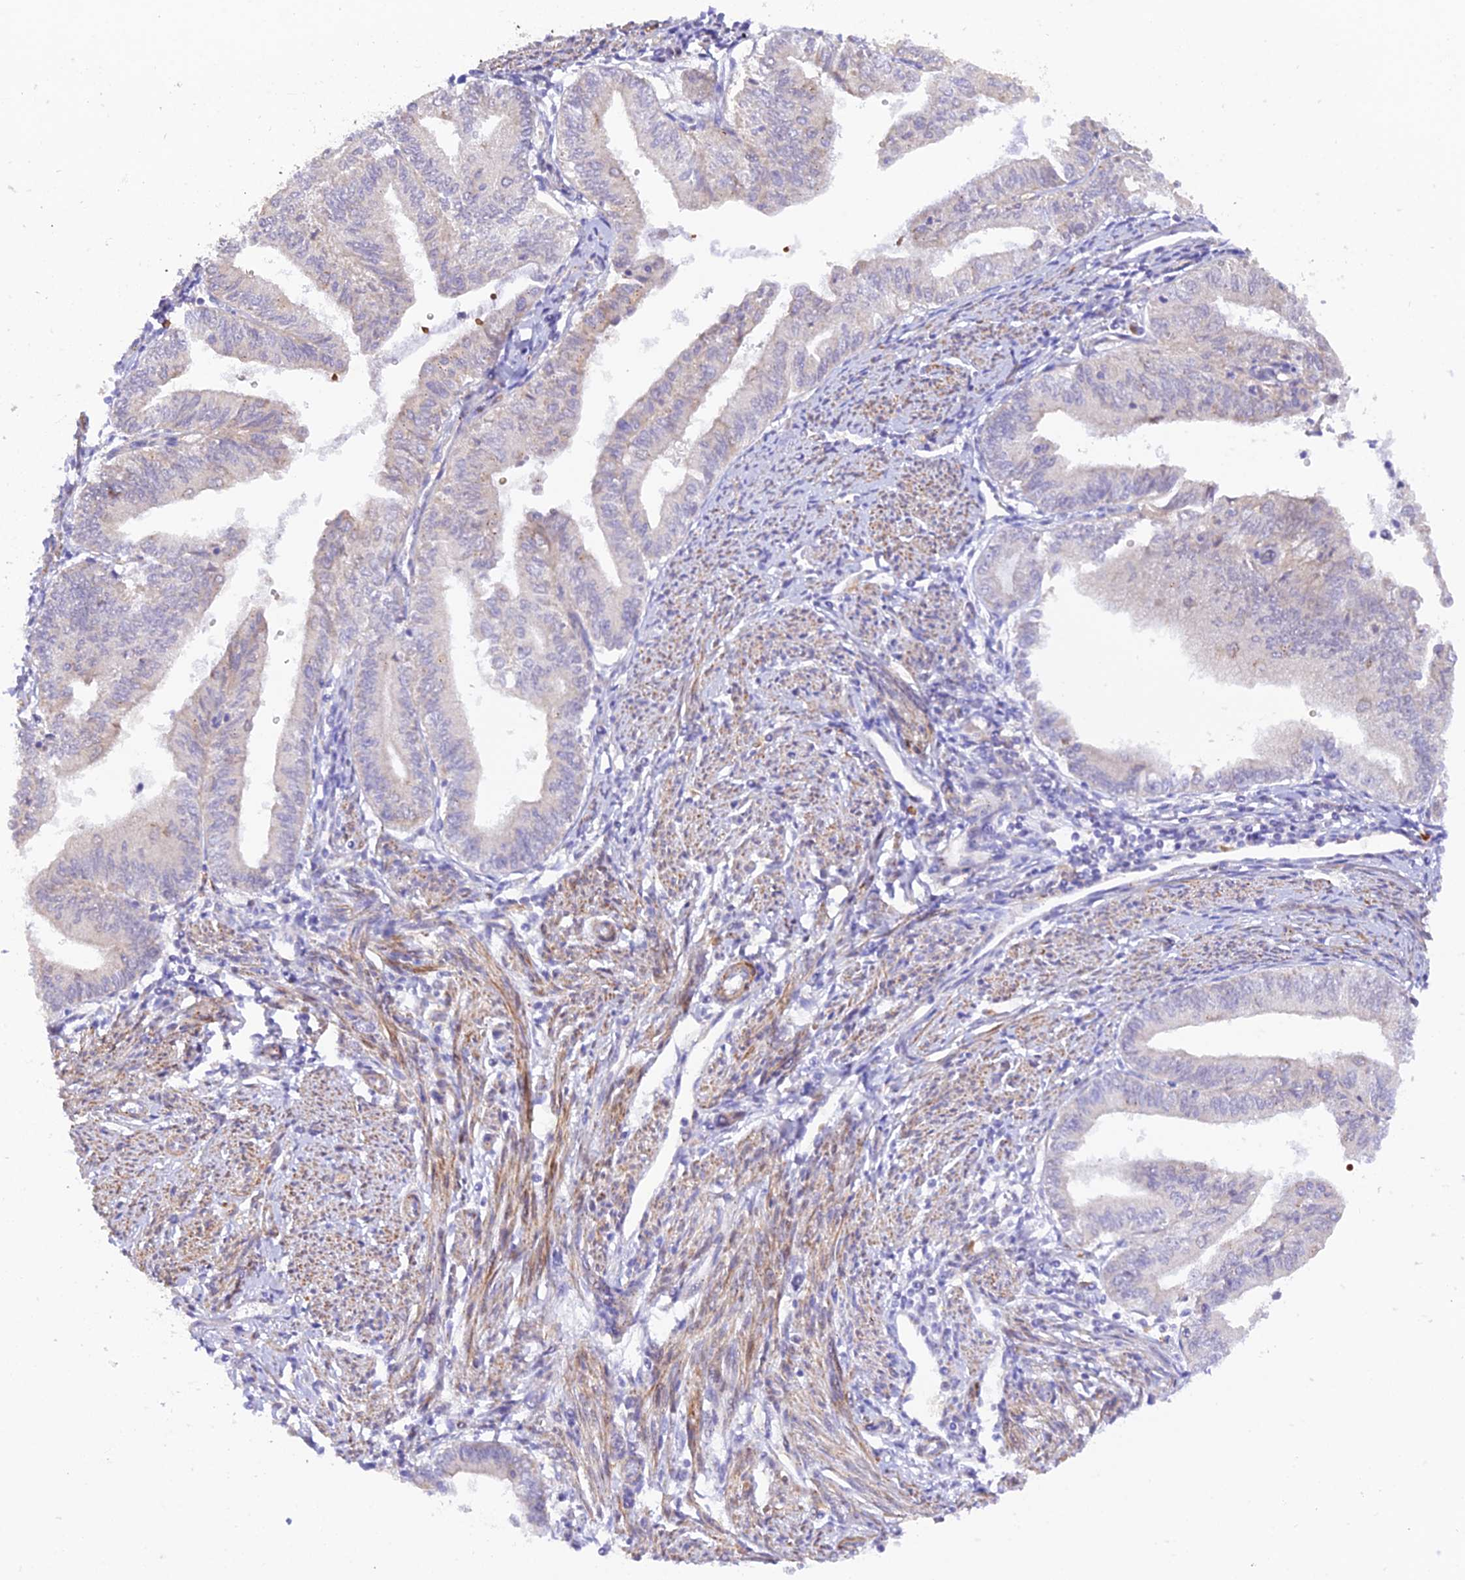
{"staining": {"intensity": "negative", "quantity": "none", "location": "none"}, "tissue": "endometrial cancer", "cell_type": "Tumor cells", "image_type": "cancer", "snomed": [{"axis": "morphology", "description": "Adenocarcinoma, NOS"}, {"axis": "topography", "description": "Endometrium"}], "caption": "Protein analysis of adenocarcinoma (endometrial) demonstrates no significant expression in tumor cells.", "gene": "WDFY4", "patient": {"sex": "female", "age": 66}}